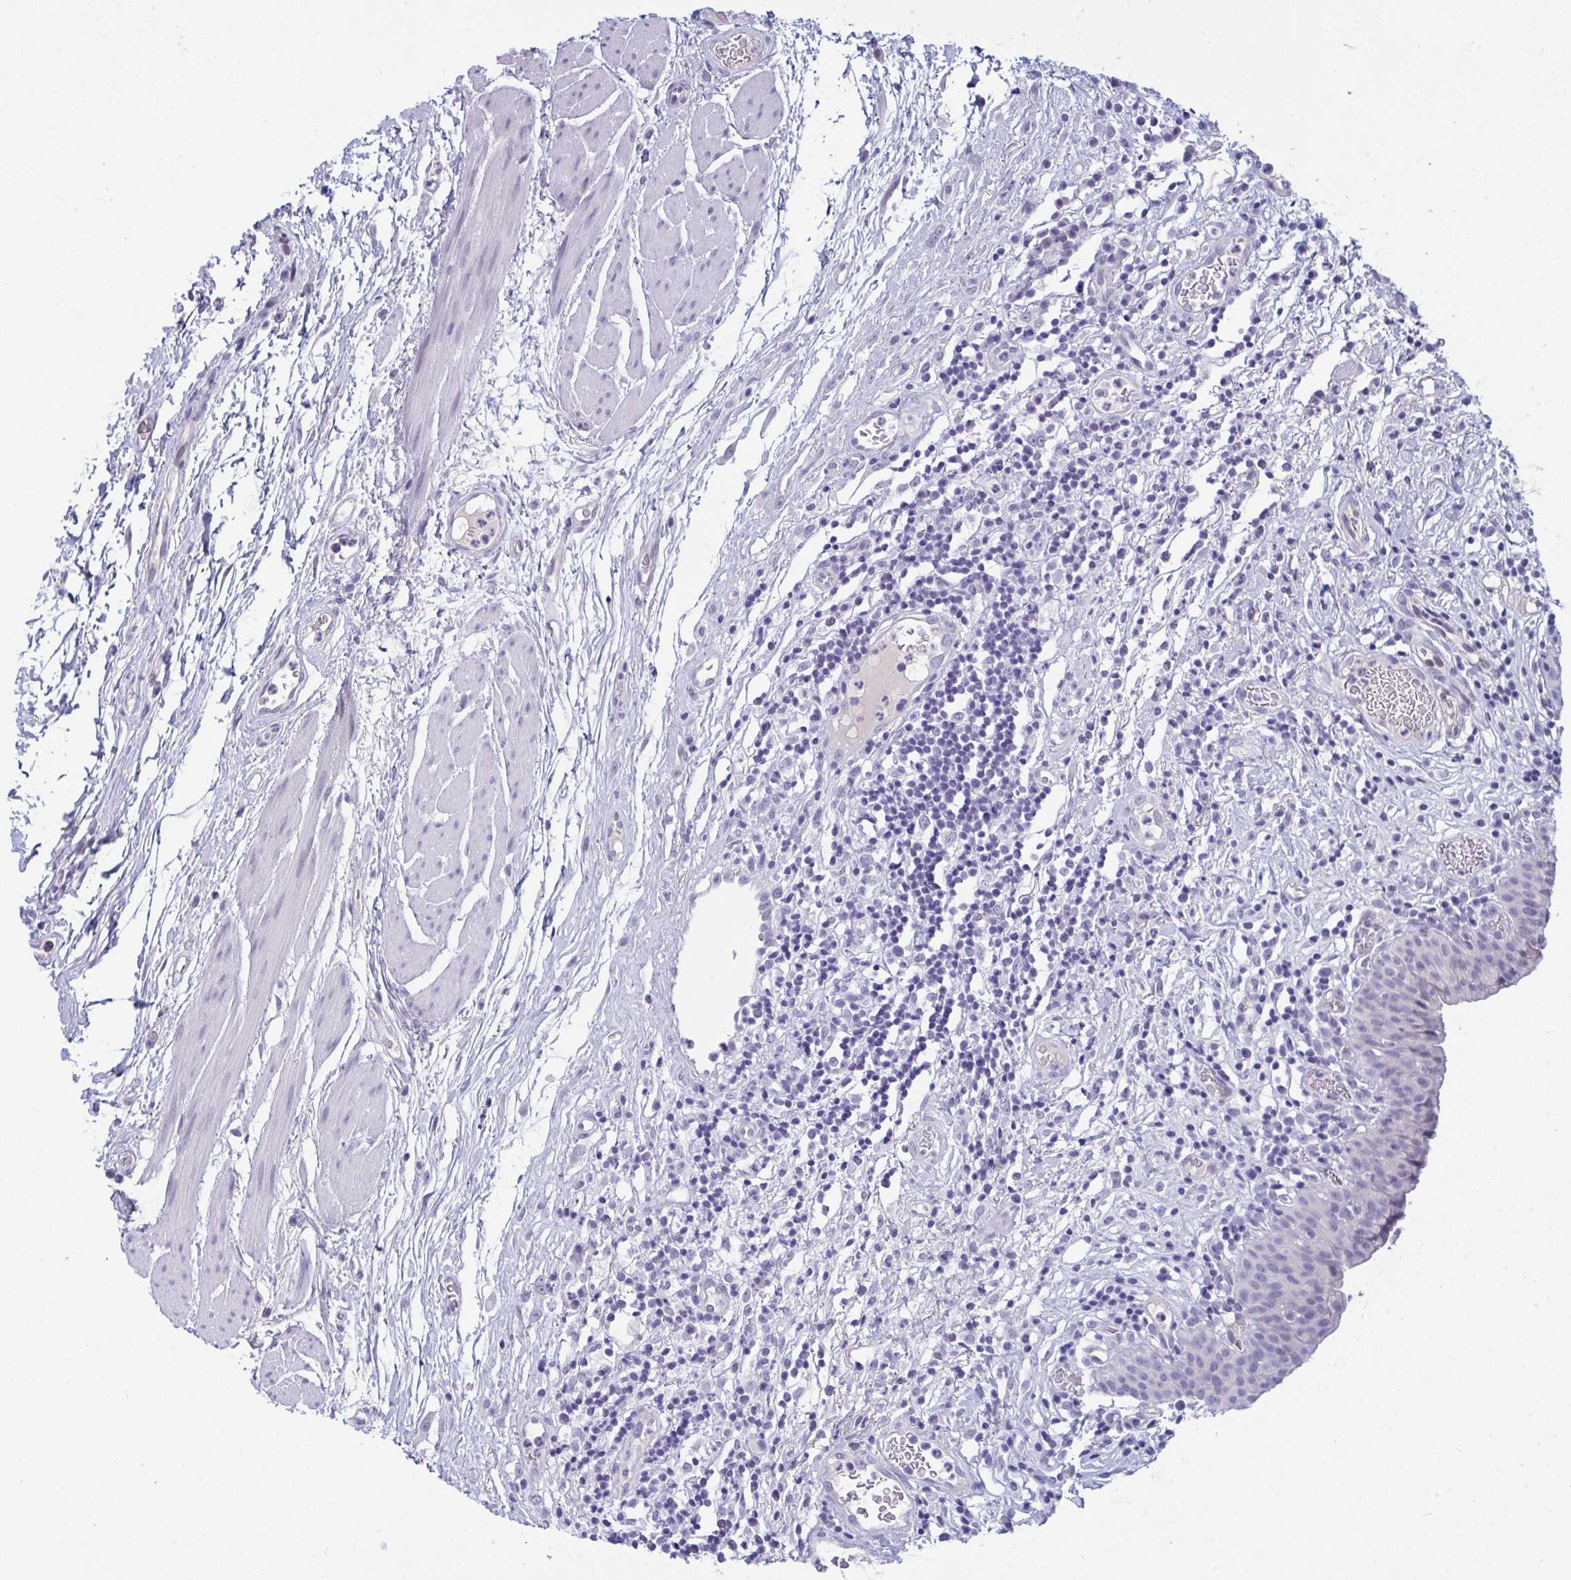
{"staining": {"intensity": "negative", "quantity": "none", "location": "none"}, "tissue": "urinary bladder", "cell_type": "Urothelial cells", "image_type": "normal", "snomed": [{"axis": "morphology", "description": "Normal tissue, NOS"}, {"axis": "morphology", "description": "Inflammation, NOS"}, {"axis": "topography", "description": "Urinary bladder"}], "caption": "This is a image of immunohistochemistry staining of benign urinary bladder, which shows no staining in urothelial cells.", "gene": "PRDM9", "patient": {"sex": "male", "age": 57}}